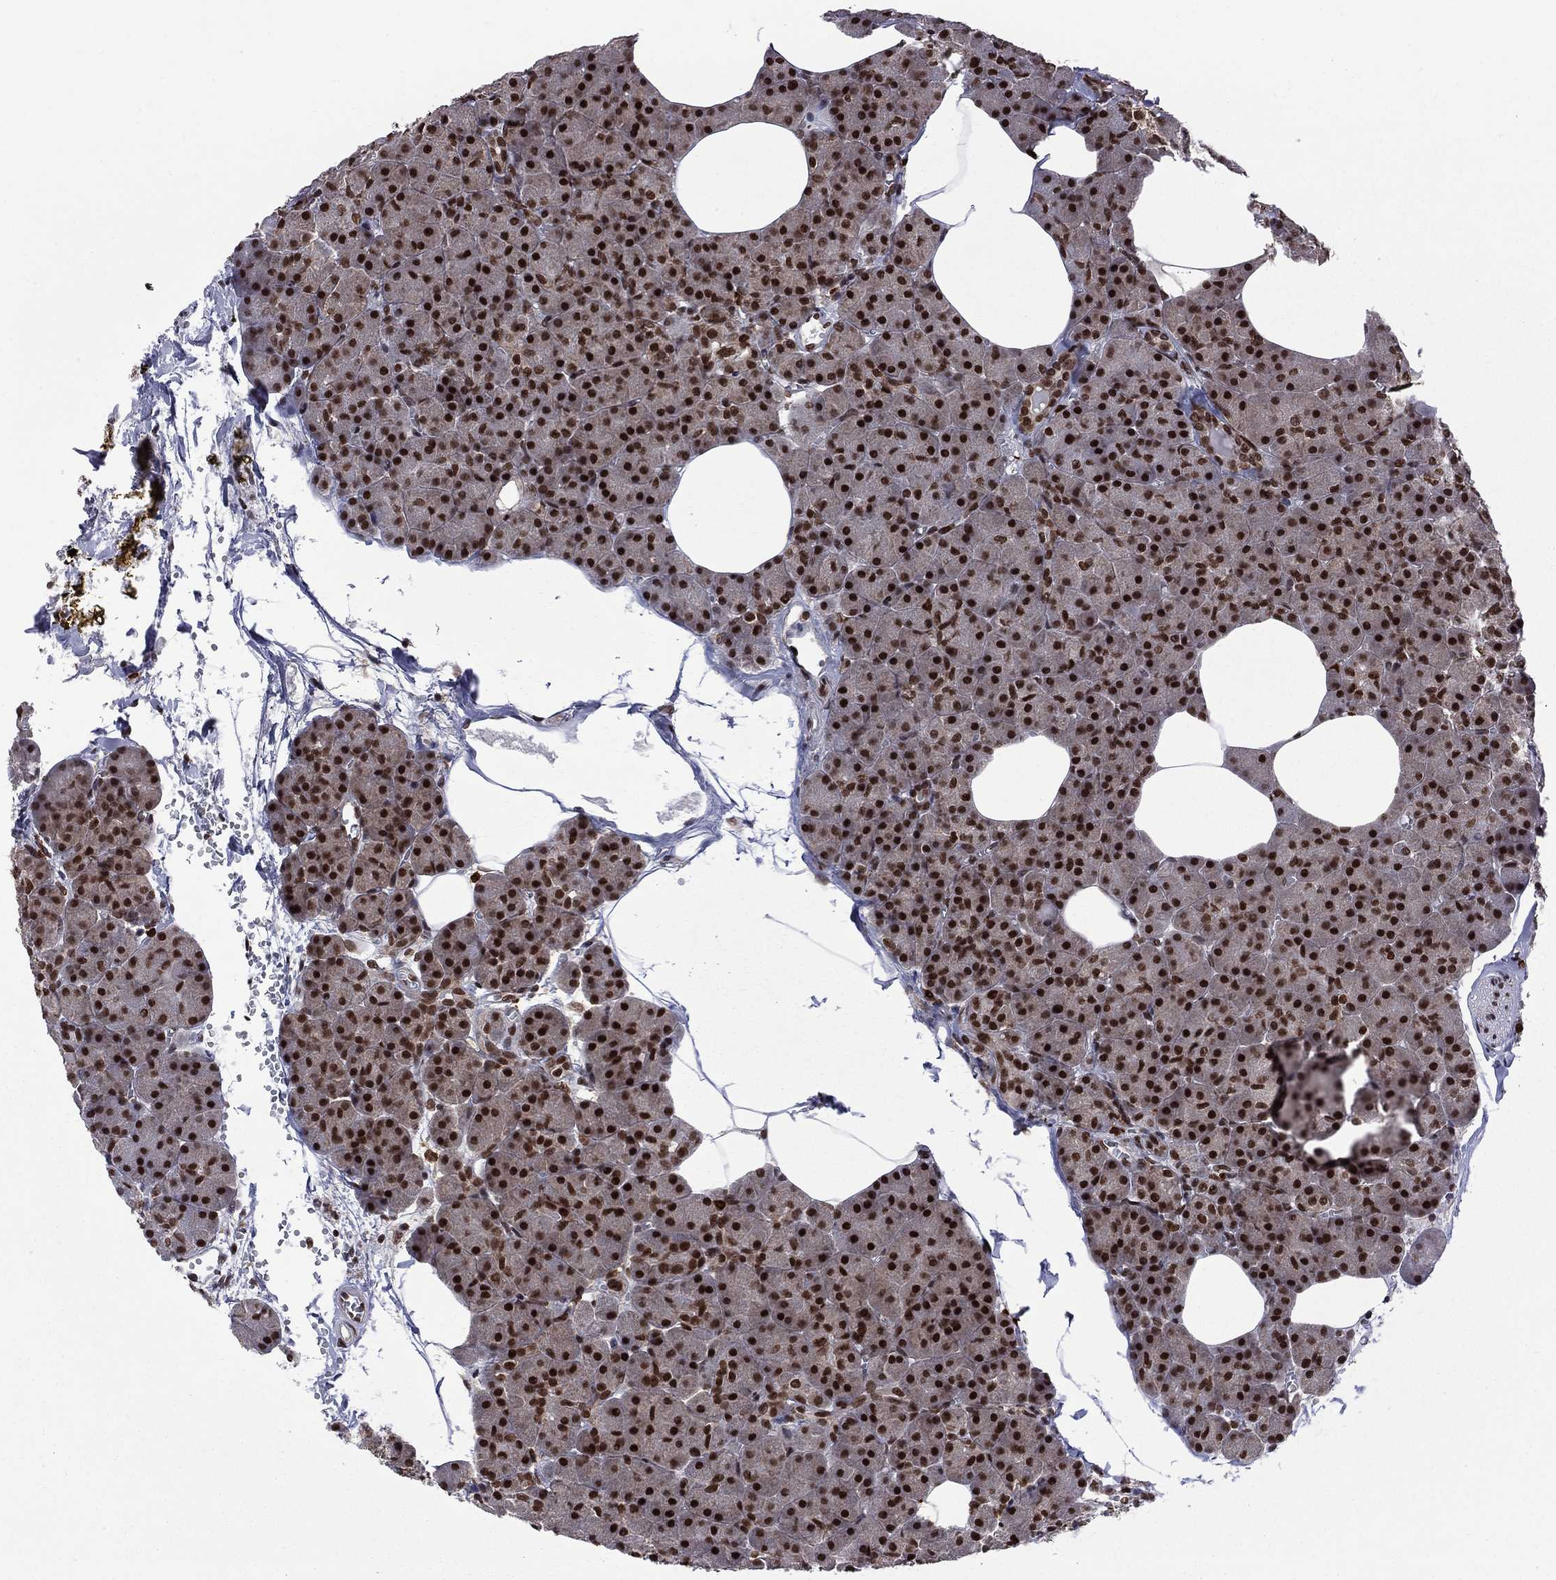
{"staining": {"intensity": "strong", "quantity": ">75%", "location": "nuclear"}, "tissue": "pancreas", "cell_type": "Exocrine glandular cells", "image_type": "normal", "snomed": [{"axis": "morphology", "description": "Normal tissue, NOS"}, {"axis": "topography", "description": "Pancreas"}], "caption": "A micrograph showing strong nuclear positivity in about >75% of exocrine glandular cells in normal pancreas, as visualized by brown immunohistochemical staining.", "gene": "MED25", "patient": {"sex": "female", "age": 45}}